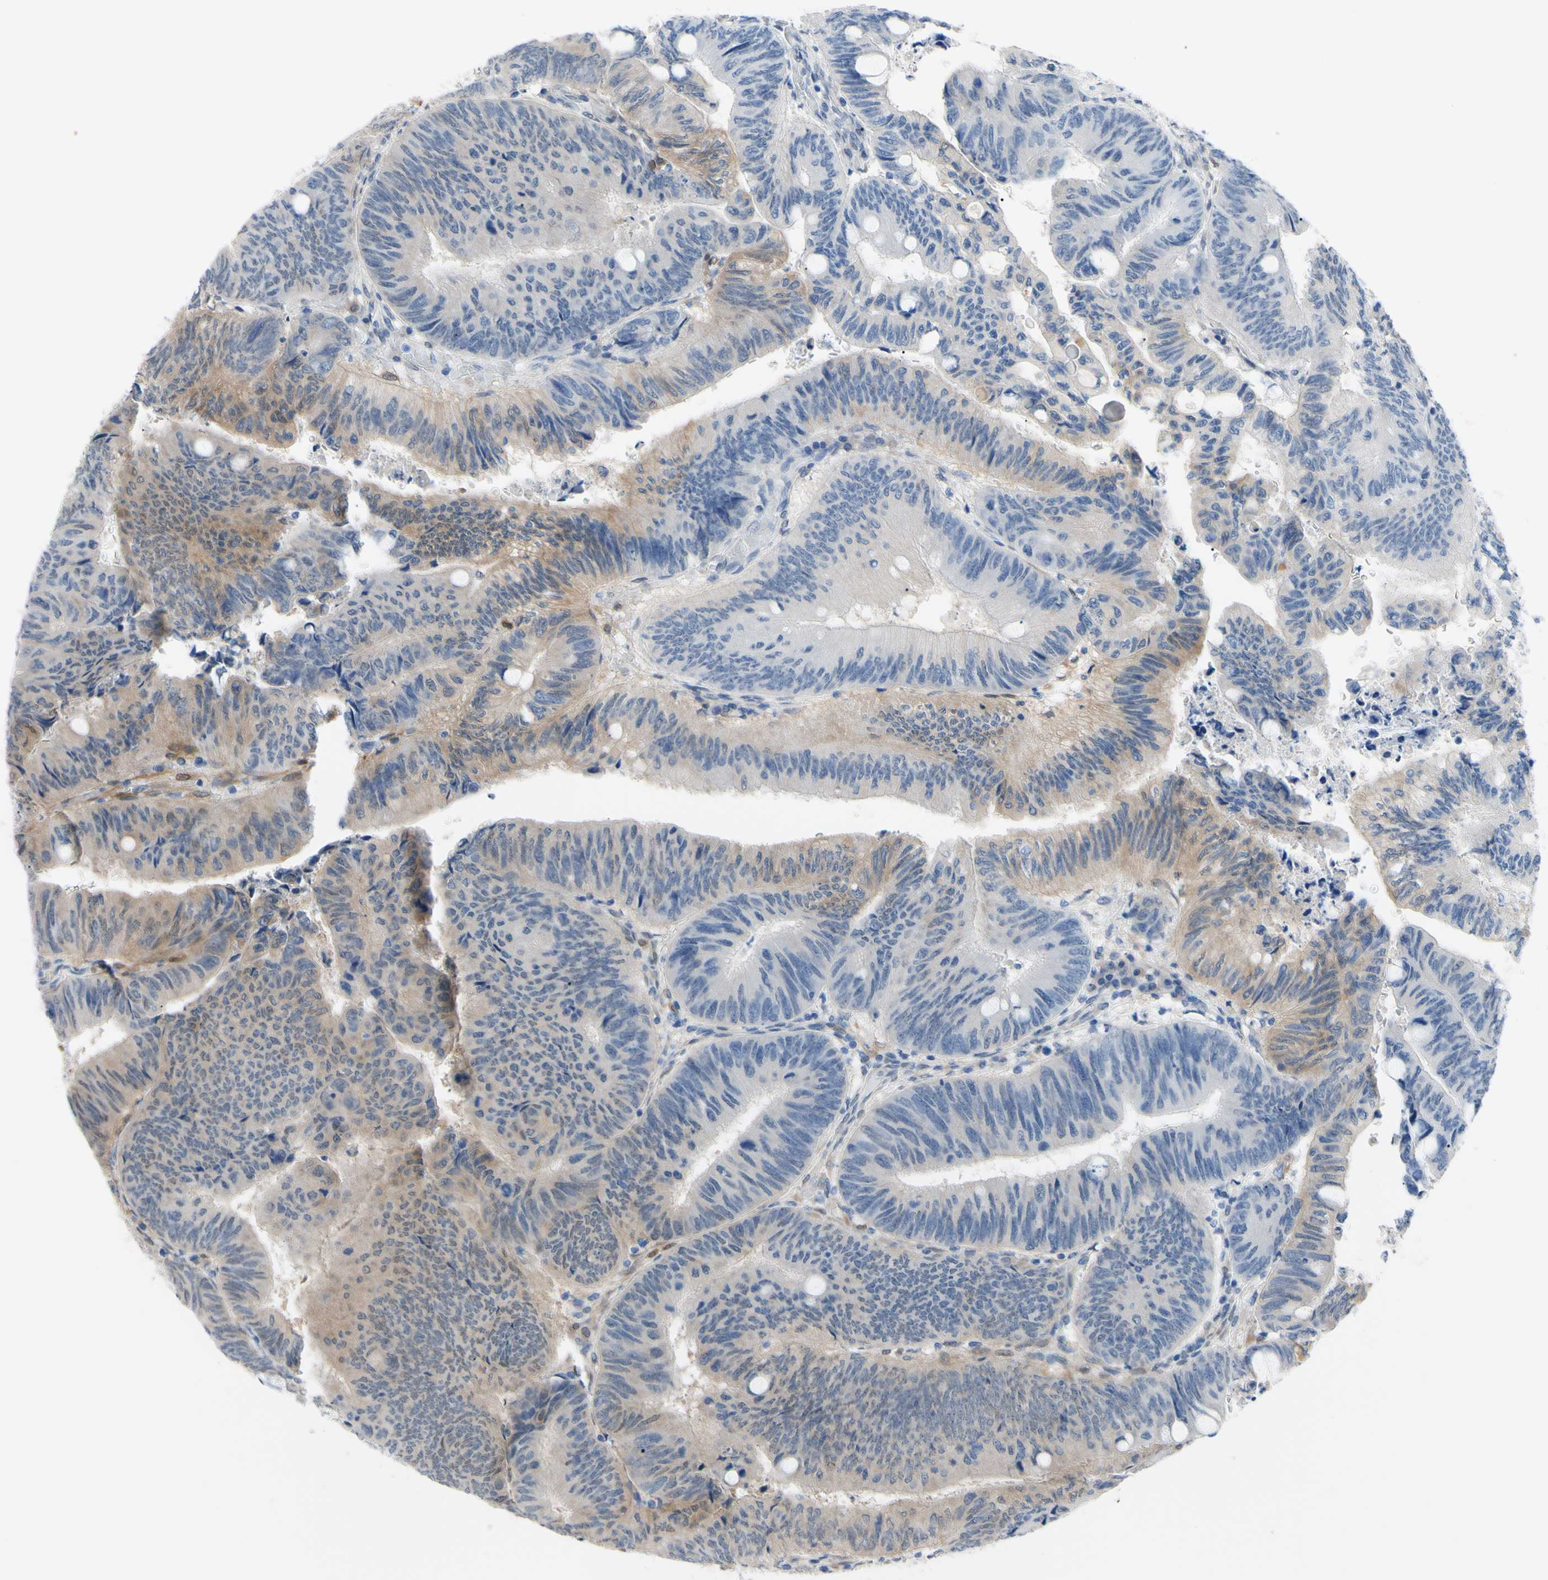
{"staining": {"intensity": "weak", "quantity": "25%-75%", "location": "cytoplasmic/membranous"}, "tissue": "colorectal cancer", "cell_type": "Tumor cells", "image_type": "cancer", "snomed": [{"axis": "morphology", "description": "Normal tissue, NOS"}, {"axis": "morphology", "description": "Adenocarcinoma, NOS"}, {"axis": "topography", "description": "Rectum"}, {"axis": "topography", "description": "Peripheral nerve tissue"}], "caption": "Protein analysis of colorectal cancer (adenocarcinoma) tissue demonstrates weak cytoplasmic/membranous expression in approximately 25%-75% of tumor cells.", "gene": "NOL3", "patient": {"sex": "male", "age": 92}}